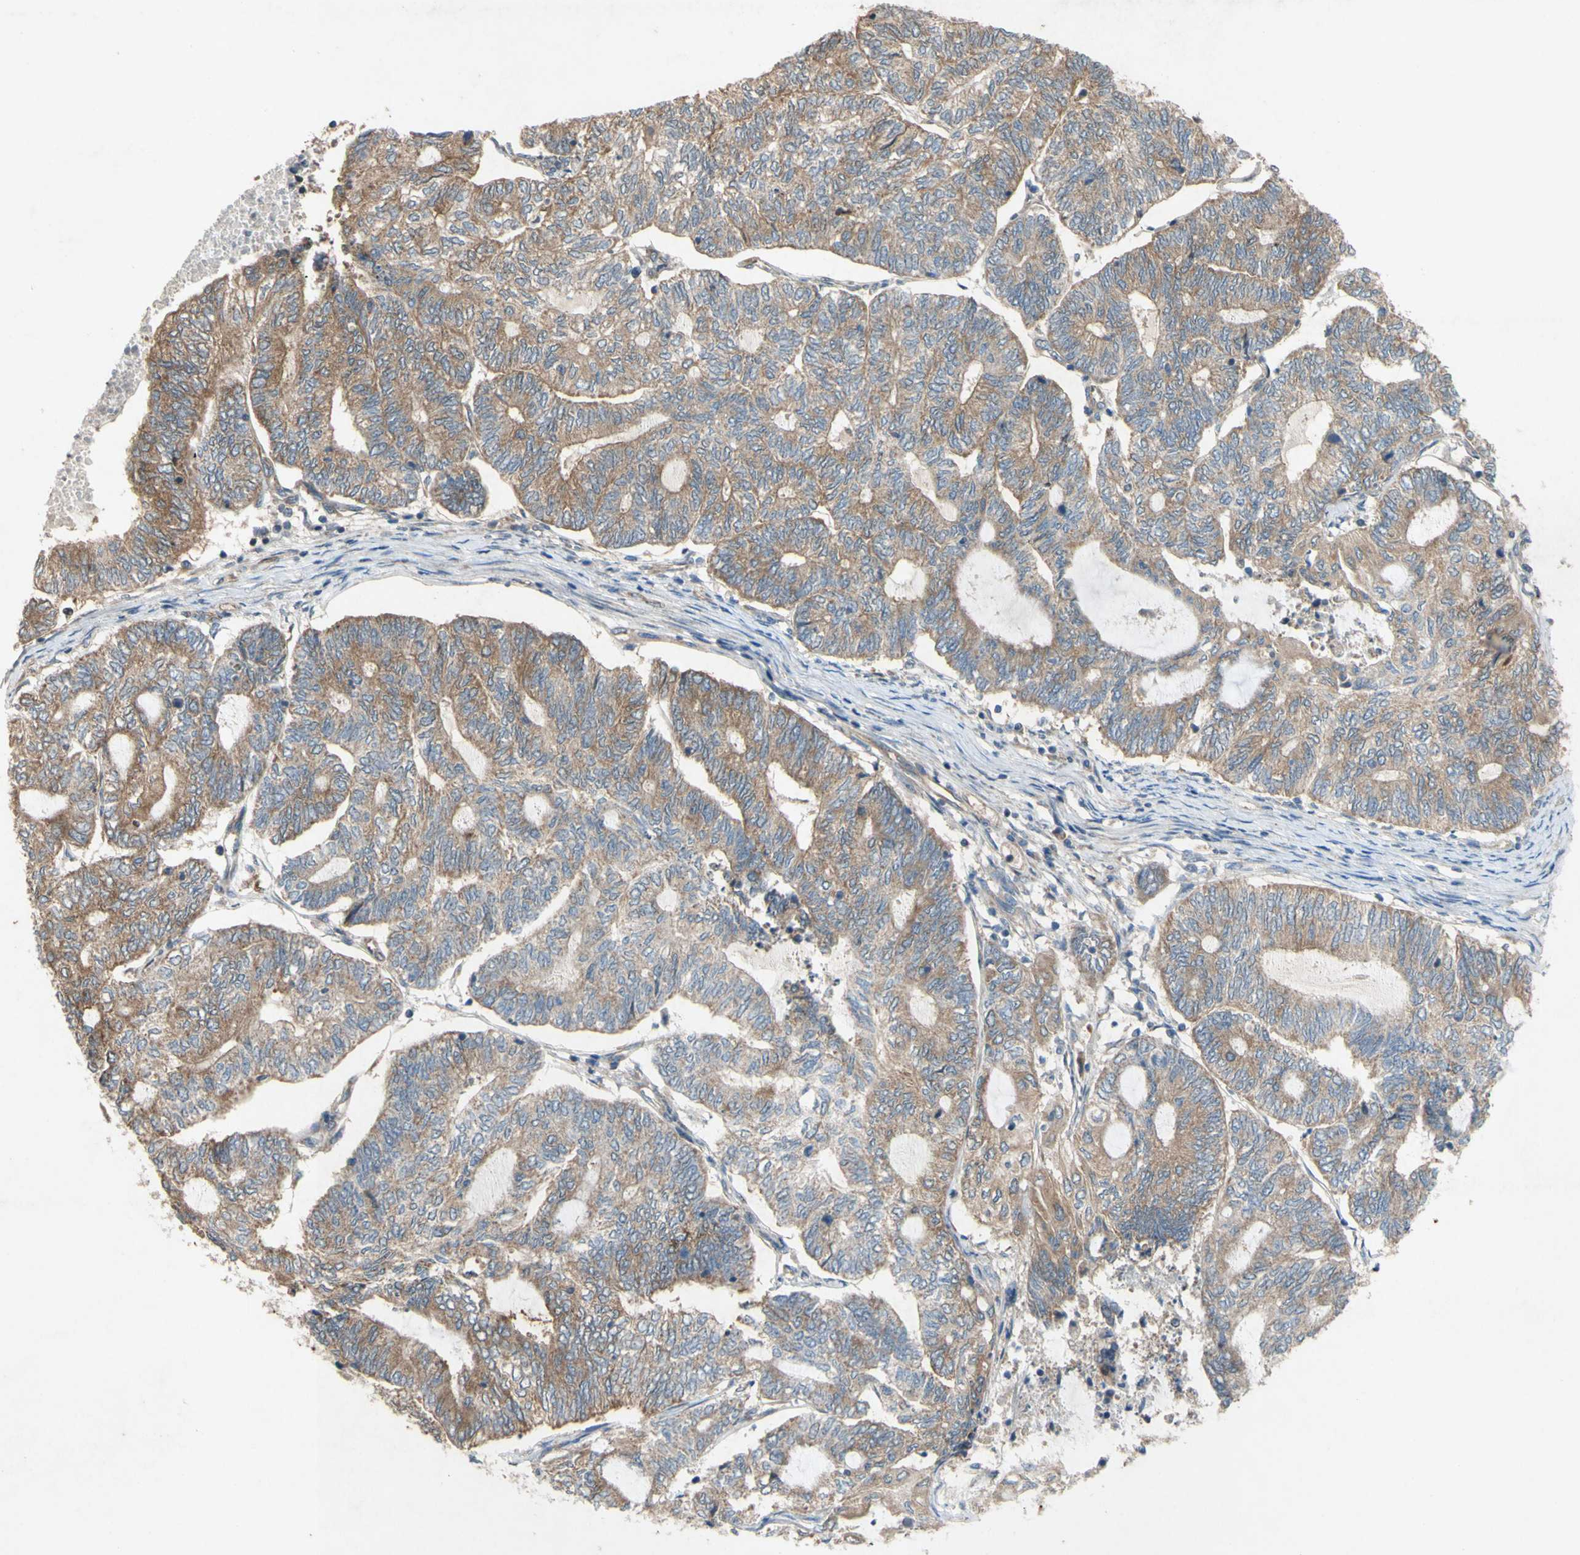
{"staining": {"intensity": "moderate", "quantity": ">75%", "location": "cytoplasmic/membranous"}, "tissue": "endometrial cancer", "cell_type": "Tumor cells", "image_type": "cancer", "snomed": [{"axis": "morphology", "description": "Adenocarcinoma, NOS"}, {"axis": "topography", "description": "Uterus"}, {"axis": "topography", "description": "Endometrium"}], "caption": "A high-resolution image shows IHC staining of adenocarcinoma (endometrial), which reveals moderate cytoplasmic/membranous positivity in about >75% of tumor cells. (DAB (3,3'-diaminobenzidine) = brown stain, brightfield microscopy at high magnification).", "gene": "TST", "patient": {"sex": "female", "age": 70}}